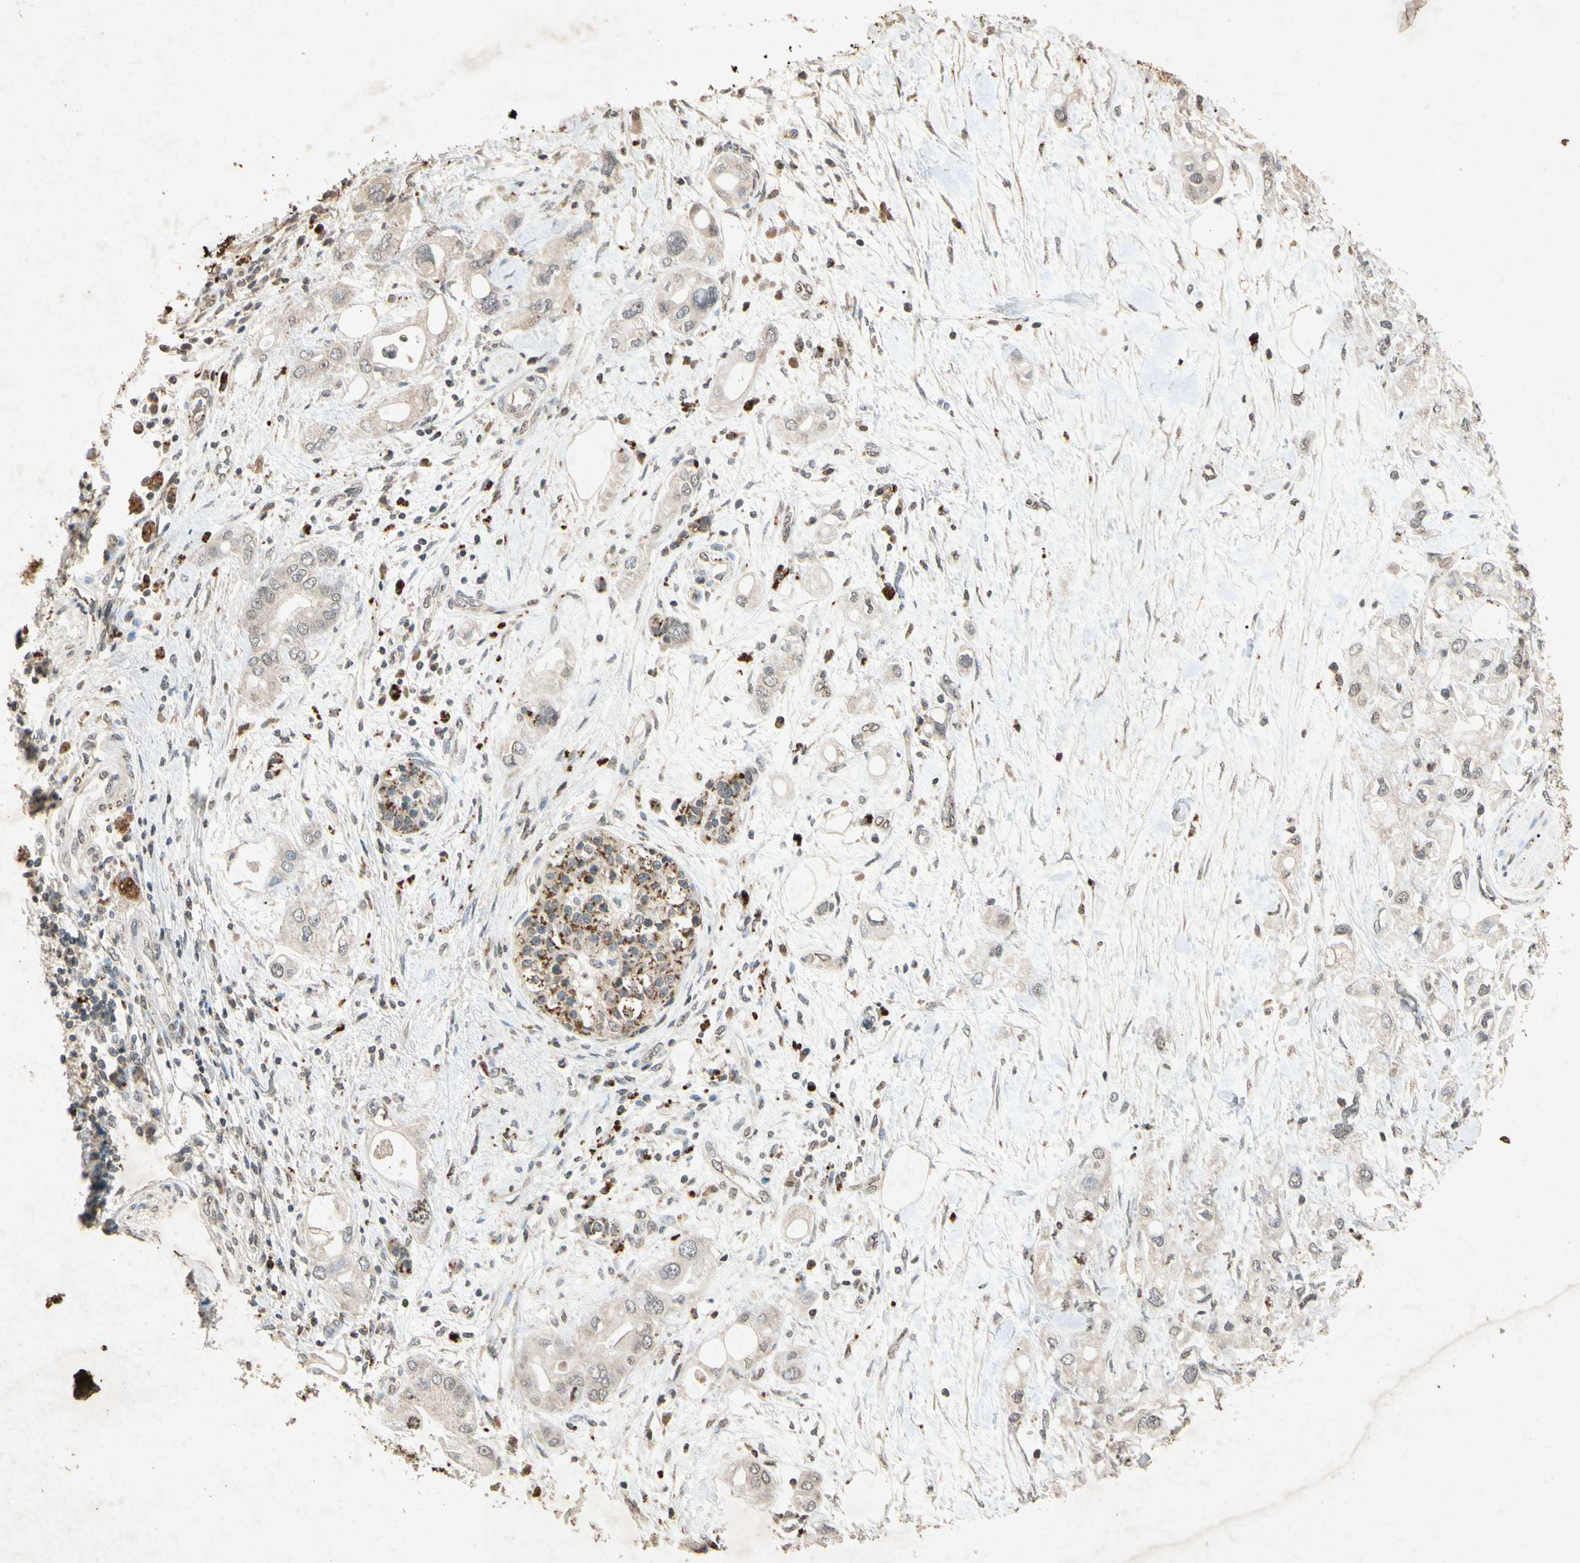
{"staining": {"intensity": "weak", "quantity": "25%-75%", "location": "cytoplasmic/membranous"}, "tissue": "pancreatic cancer", "cell_type": "Tumor cells", "image_type": "cancer", "snomed": [{"axis": "morphology", "description": "Adenocarcinoma, NOS"}, {"axis": "topography", "description": "Pancreas"}], "caption": "About 25%-75% of tumor cells in pancreatic cancer exhibit weak cytoplasmic/membranous protein staining as visualized by brown immunohistochemical staining.", "gene": "MSRB1", "patient": {"sex": "female", "age": 56}}